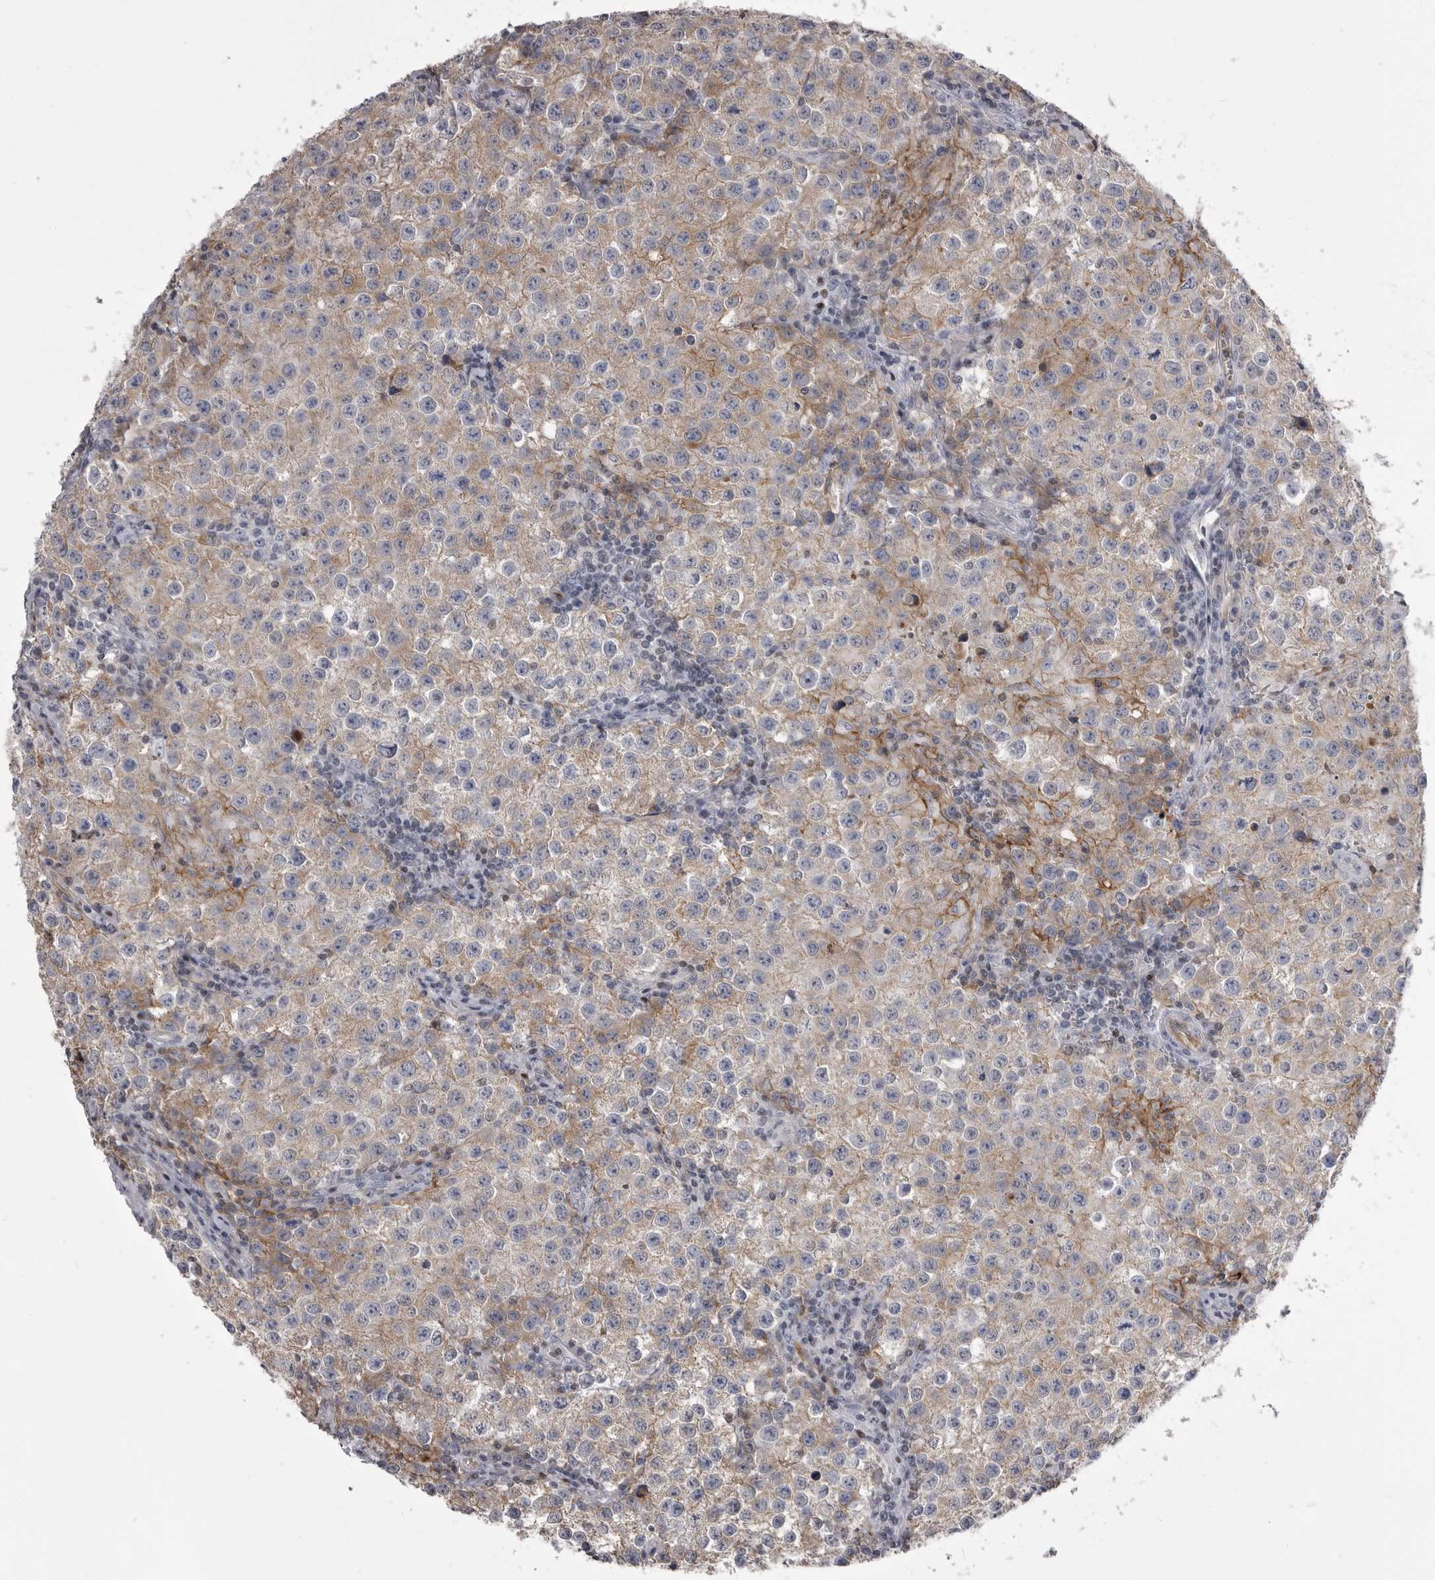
{"staining": {"intensity": "weak", "quantity": "<25%", "location": "cytoplasmic/membranous"}, "tissue": "testis cancer", "cell_type": "Tumor cells", "image_type": "cancer", "snomed": [{"axis": "morphology", "description": "Seminoma, NOS"}, {"axis": "morphology", "description": "Carcinoma, Embryonal, NOS"}, {"axis": "topography", "description": "Testis"}], "caption": "There is no significant expression in tumor cells of embryonal carcinoma (testis). (Brightfield microscopy of DAB immunohistochemistry at high magnification).", "gene": "OPLAH", "patient": {"sex": "male", "age": 43}}